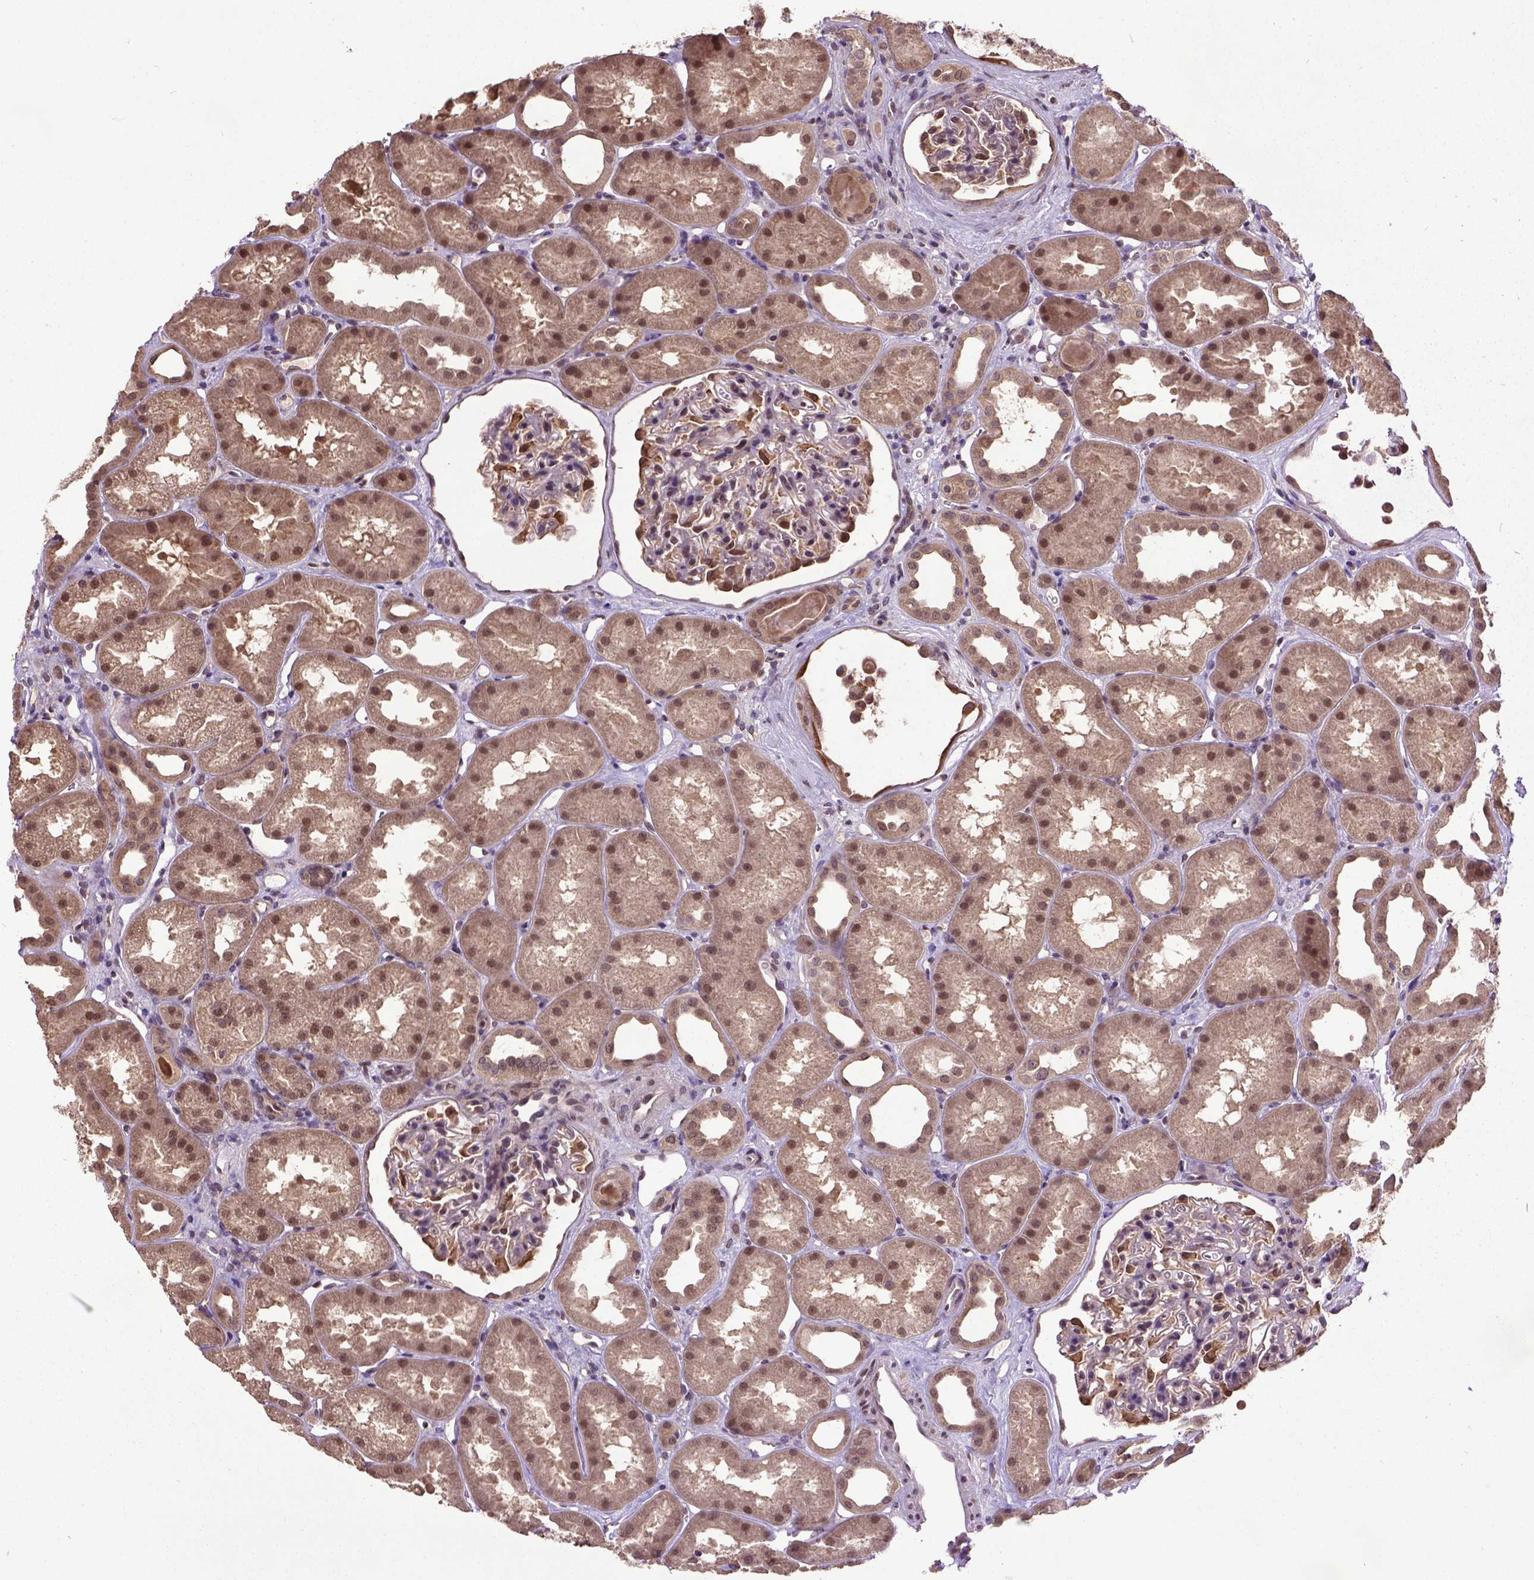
{"staining": {"intensity": "strong", "quantity": "<25%", "location": "cytoplasmic/membranous,nuclear"}, "tissue": "kidney", "cell_type": "Cells in glomeruli", "image_type": "normal", "snomed": [{"axis": "morphology", "description": "Normal tissue, NOS"}, {"axis": "topography", "description": "Kidney"}], "caption": "Unremarkable kidney shows strong cytoplasmic/membranous,nuclear expression in about <25% of cells in glomeruli.", "gene": "UBA3", "patient": {"sex": "male", "age": 61}}